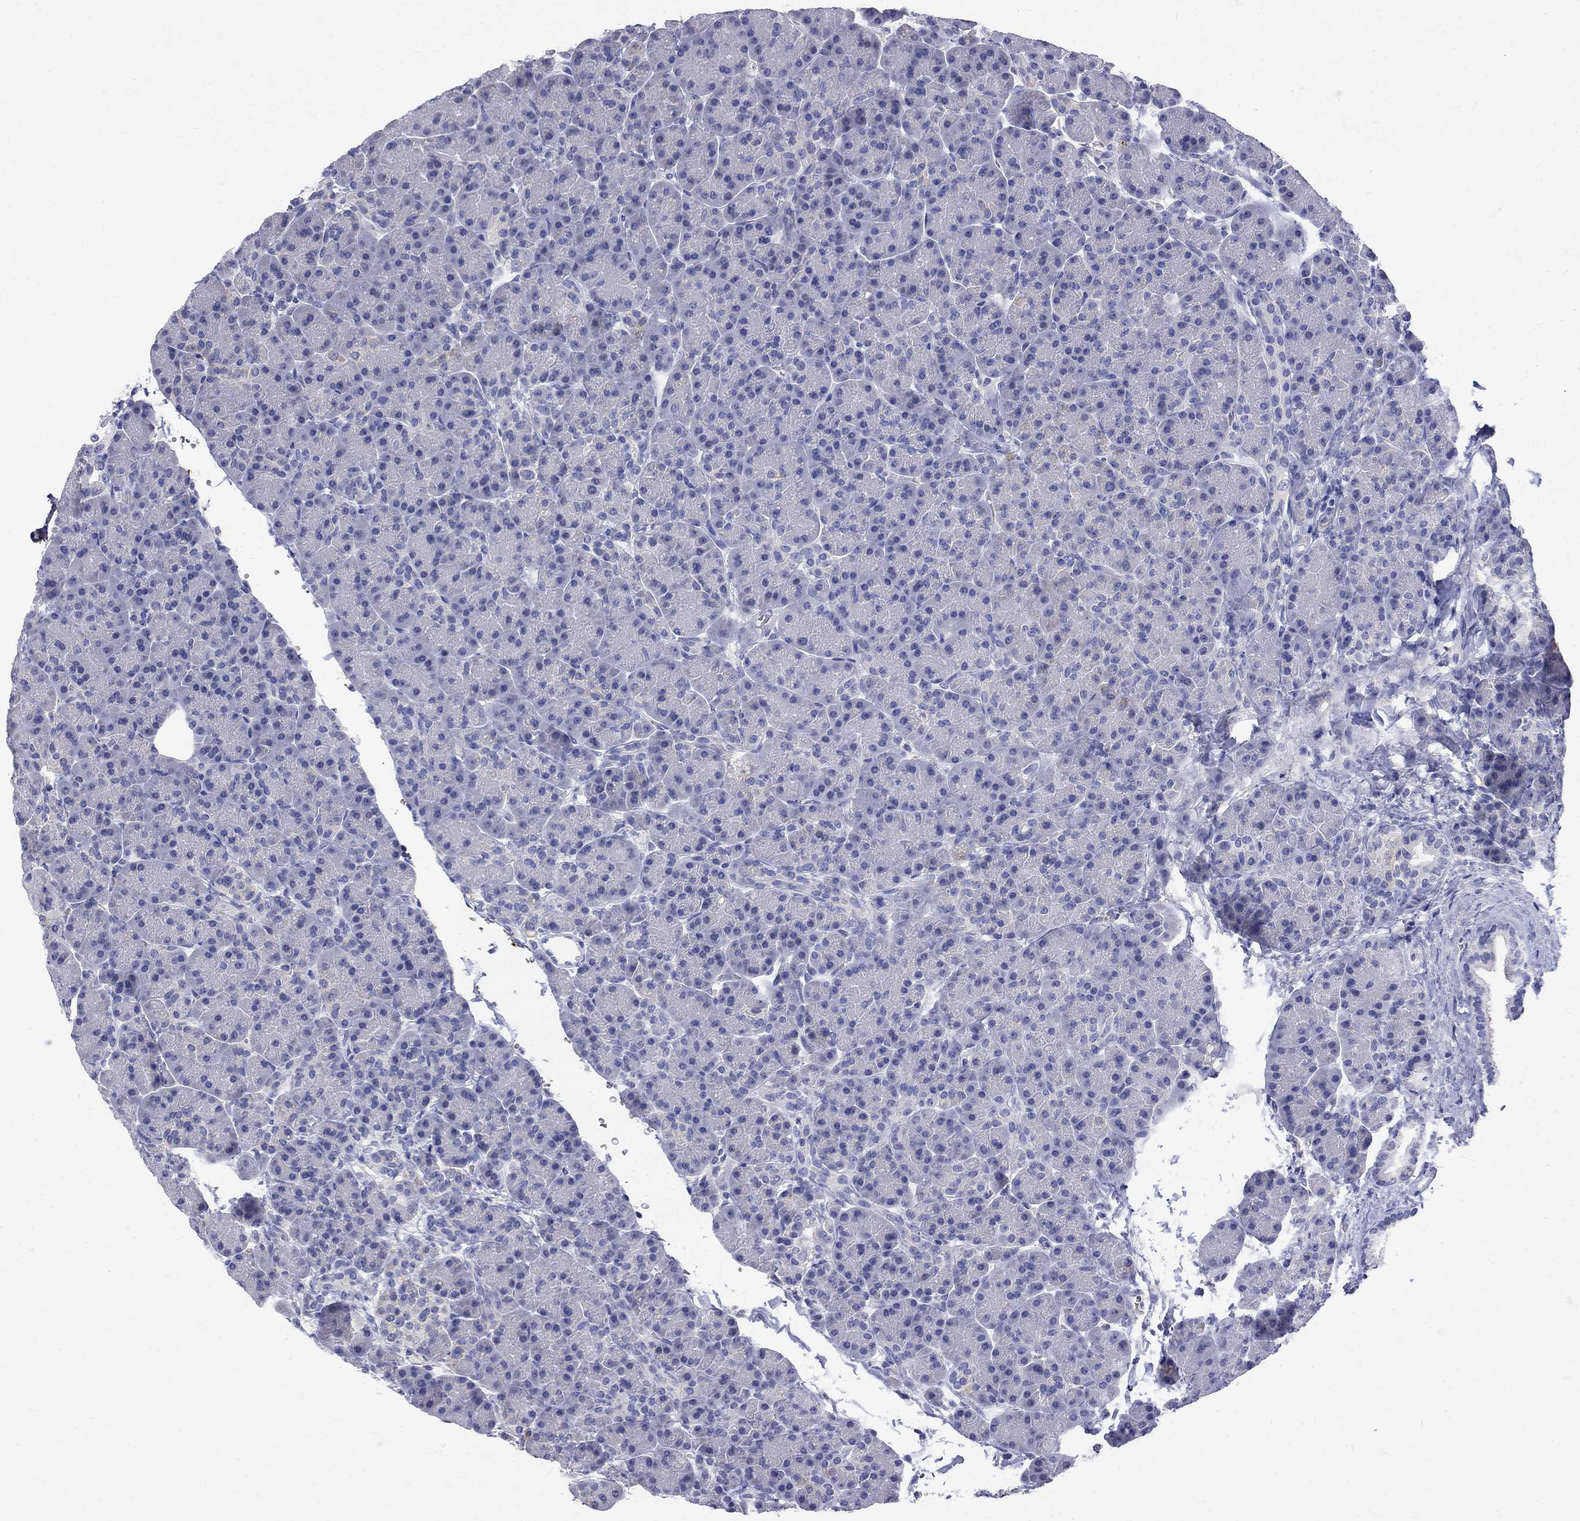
{"staining": {"intensity": "negative", "quantity": "none", "location": "none"}, "tissue": "pancreas", "cell_type": "Exocrine glandular cells", "image_type": "normal", "snomed": [{"axis": "morphology", "description": "Normal tissue, NOS"}, {"axis": "topography", "description": "Pancreas"}], "caption": "Micrograph shows no protein expression in exocrine glandular cells of normal pancreas. The staining was performed using DAB to visualize the protein expression in brown, while the nuclei were stained in blue with hematoxylin (Magnification: 20x).", "gene": "AGER", "patient": {"sex": "female", "age": 63}}